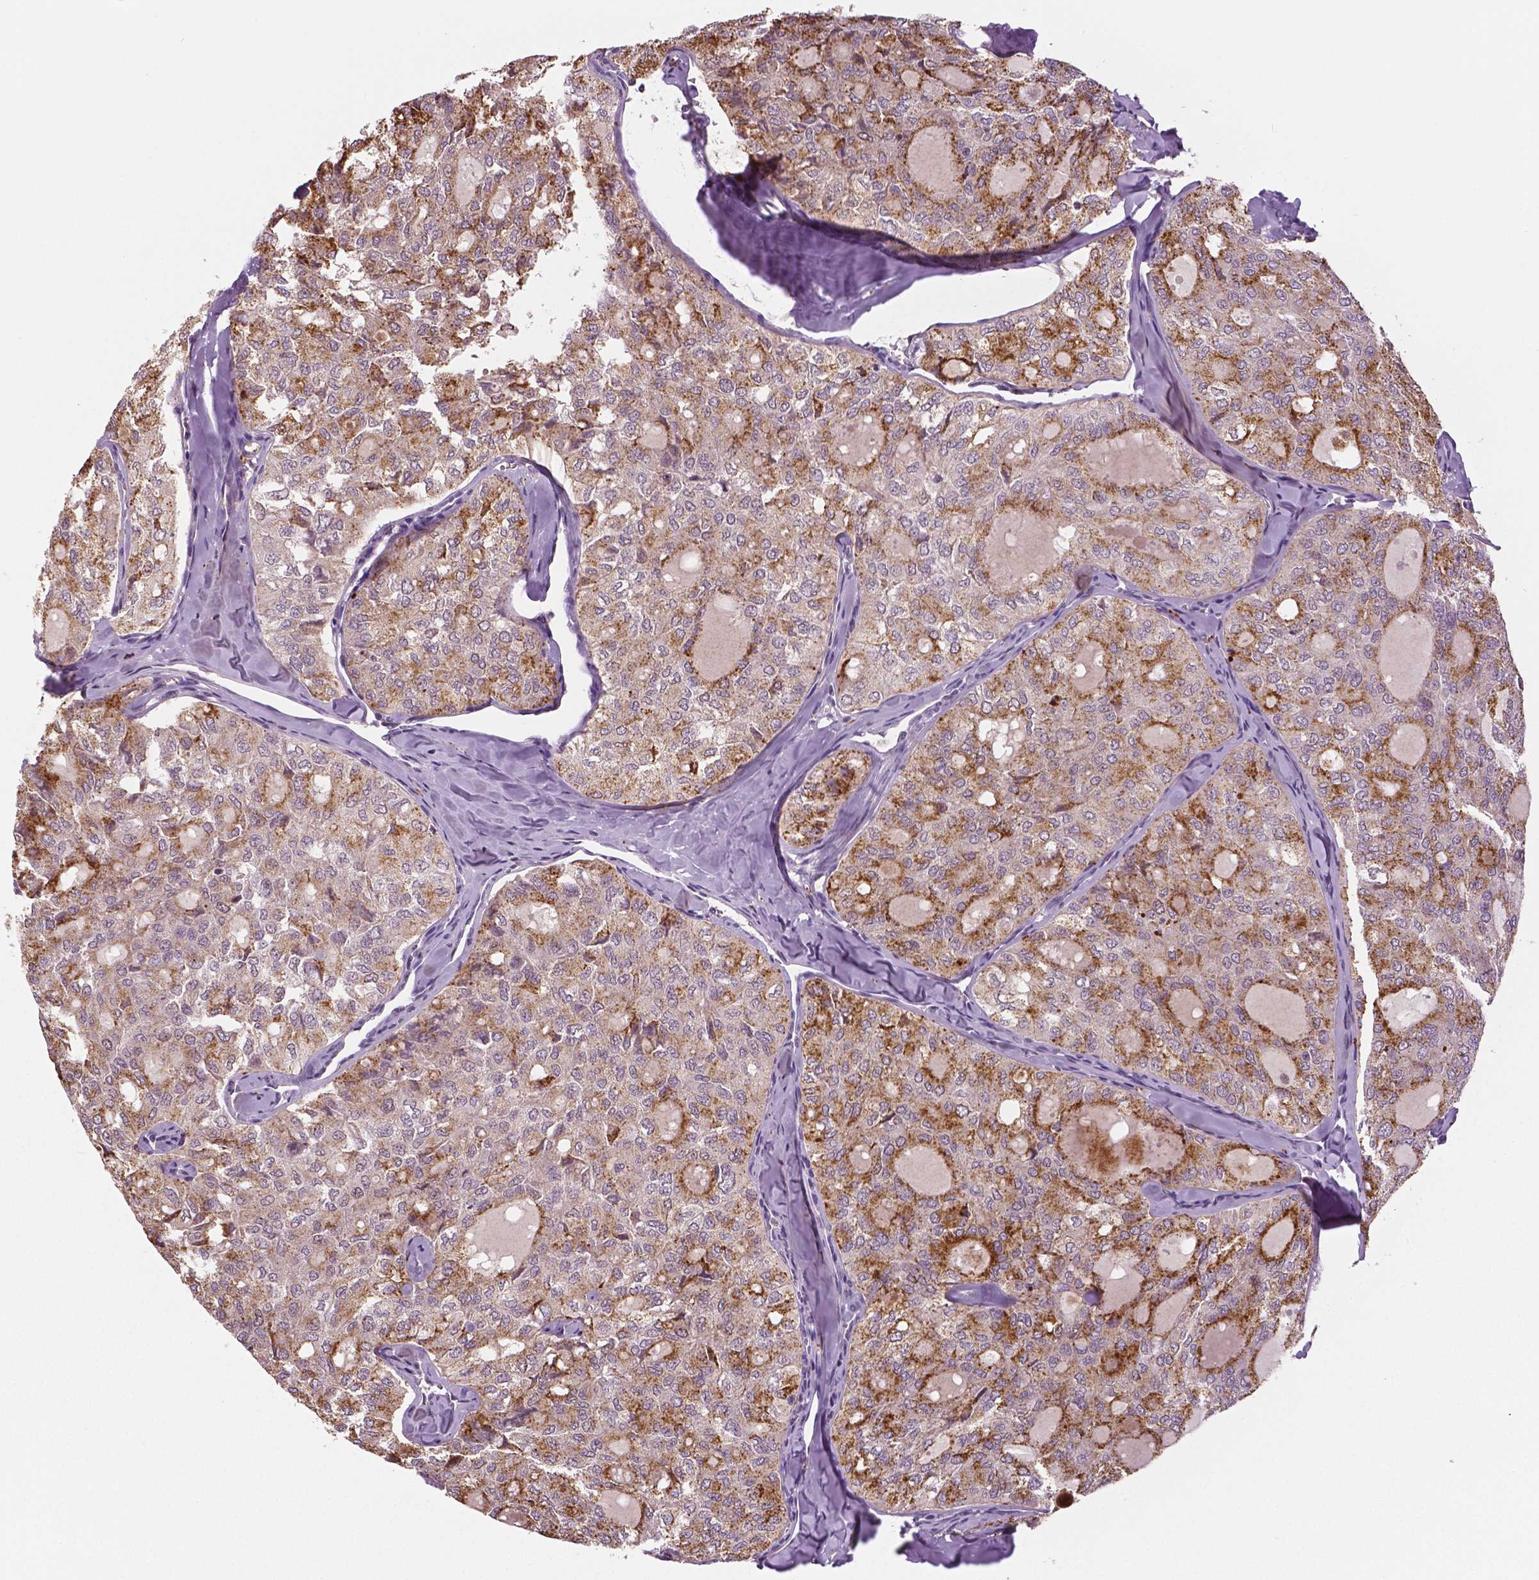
{"staining": {"intensity": "moderate", "quantity": "25%-75%", "location": "cytoplasmic/membranous"}, "tissue": "thyroid cancer", "cell_type": "Tumor cells", "image_type": "cancer", "snomed": [{"axis": "morphology", "description": "Follicular adenoma carcinoma, NOS"}, {"axis": "topography", "description": "Thyroid gland"}], "caption": "DAB (3,3'-diaminobenzidine) immunohistochemical staining of human follicular adenoma carcinoma (thyroid) exhibits moderate cytoplasmic/membranous protein expression in approximately 25%-75% of tumor cells.", "gene": "MKI67", "patient": {"sex": "male", "age": 75}}